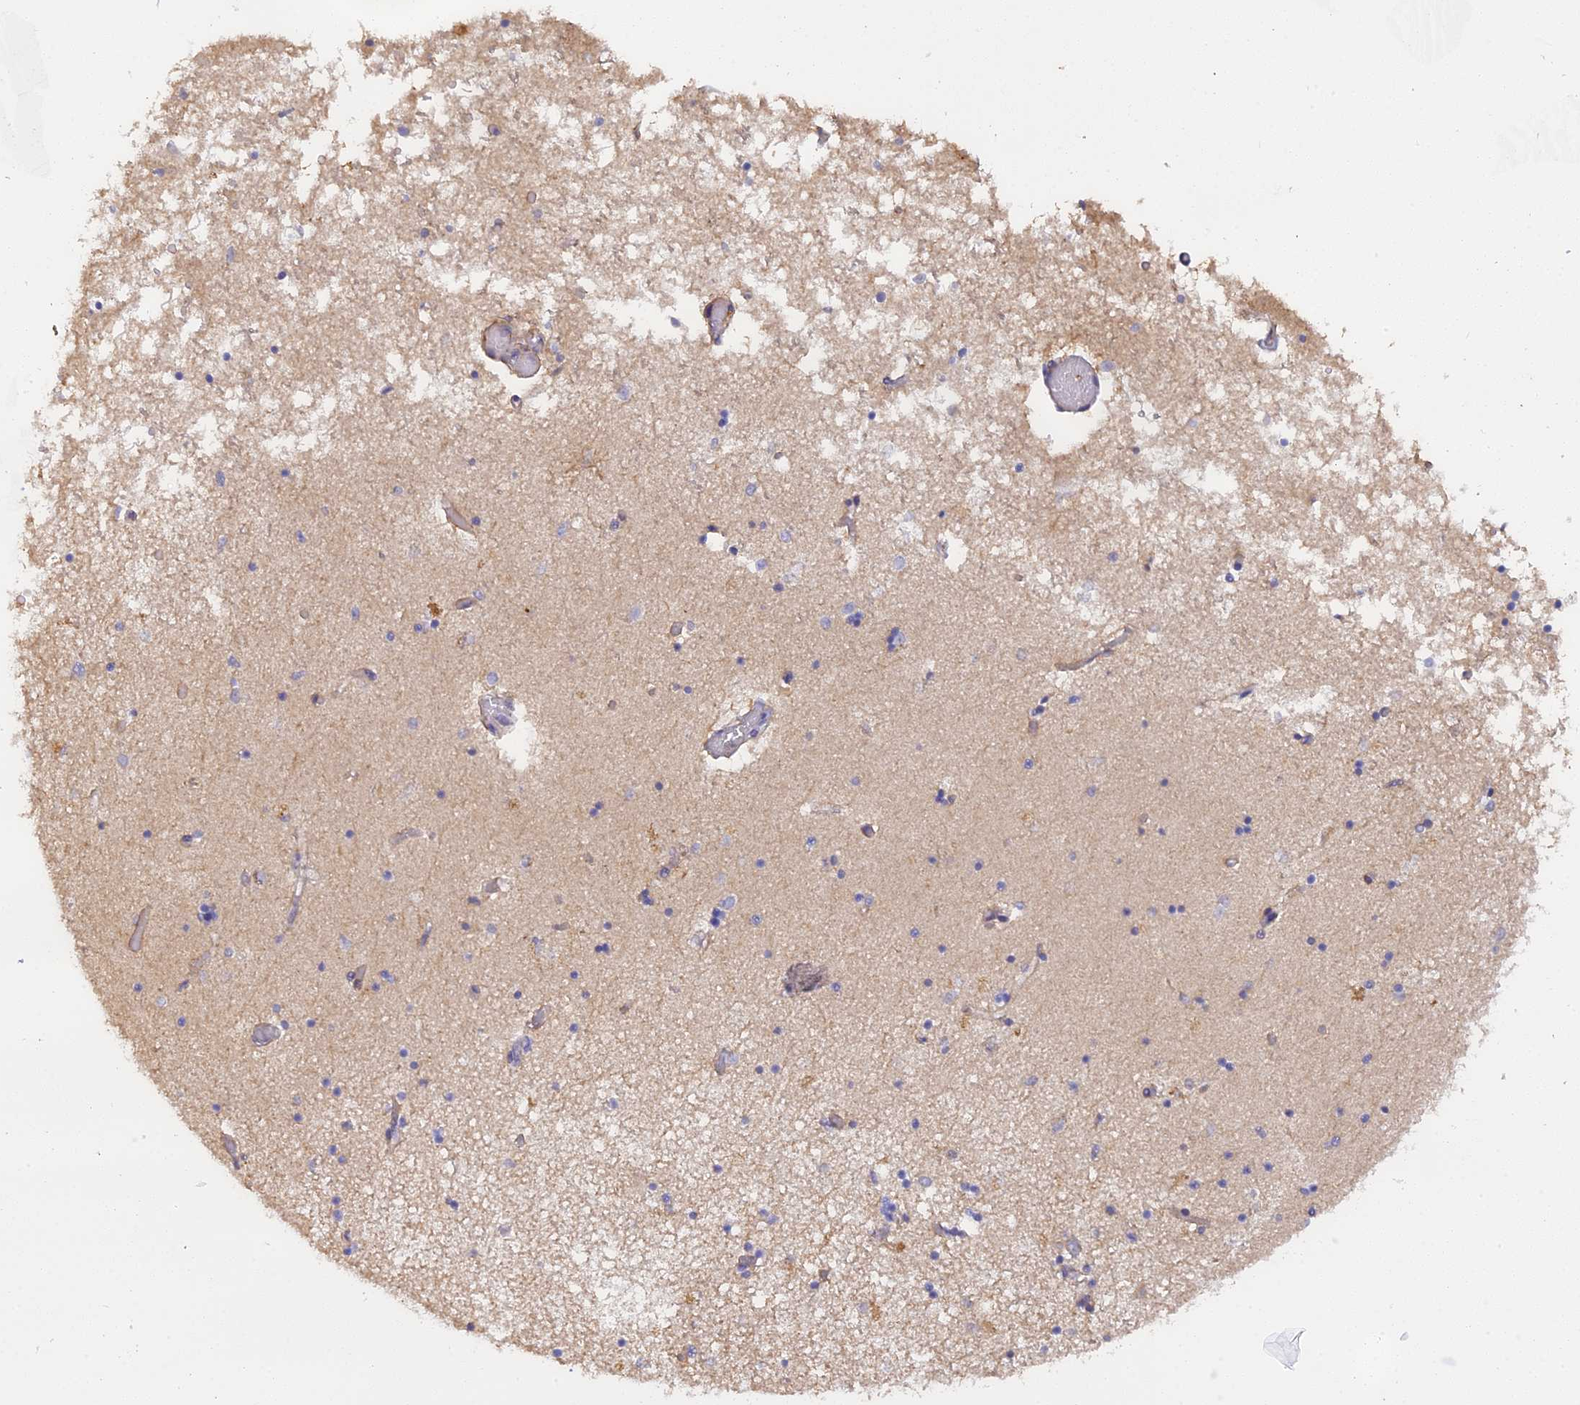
{"staining": {"intensity": "negative", "quantity": "none", "location": "none"}, "tissue": "hippocampus", "cell_type": "Glial cells", "image_type": "normal", "snomed": [{"axis": "morphology", "description": "Normal tissue, NOS"}, {"axis": "topography", "description": "Hippocampus"}], "caption": "Glial cells show no significant staining in unremarkable hippocampus.", "gene": "CFAP119", "patient": {"sex": "male", "age": 70}}